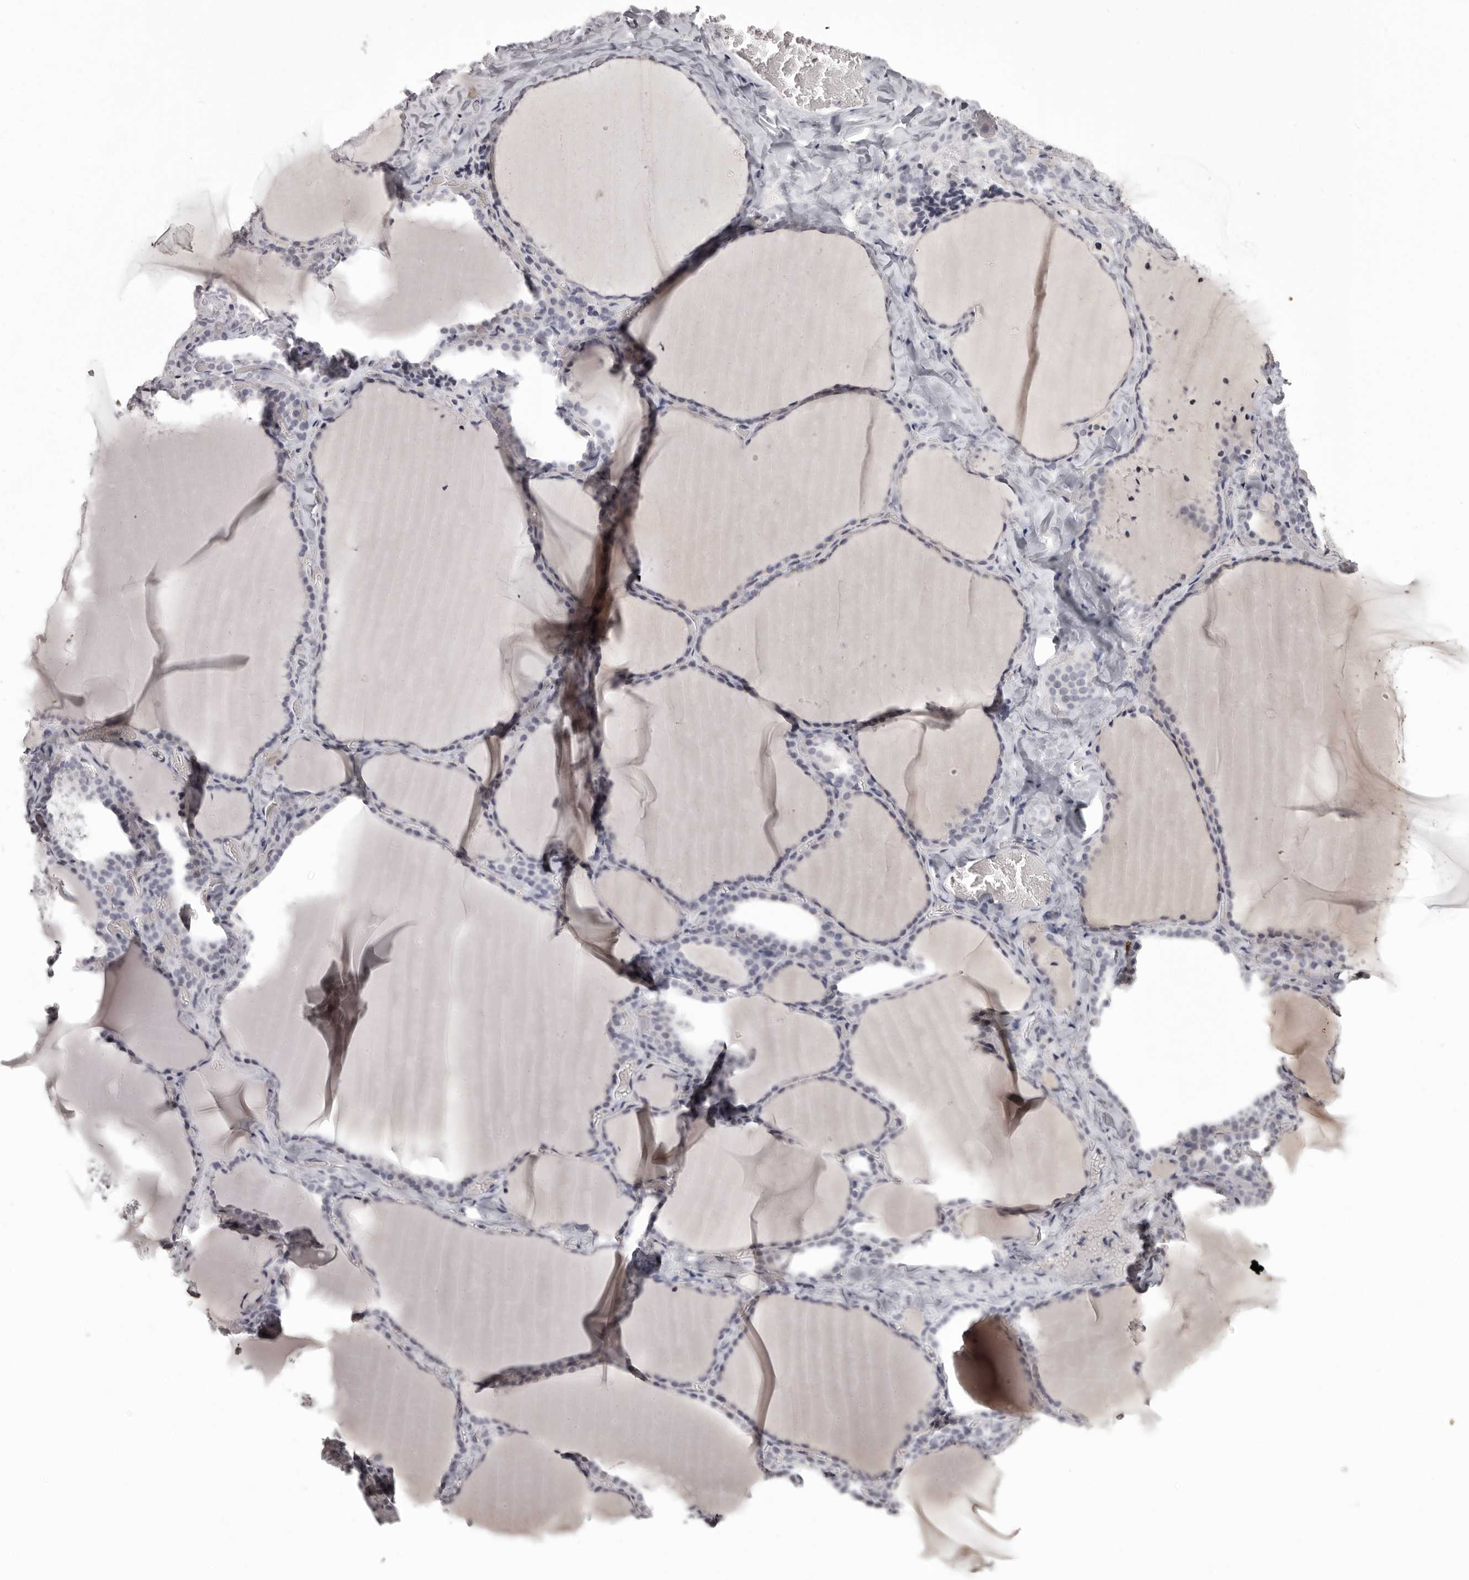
{"staining": {"intensity": "negative", "quantity": "none", "location": "none"}, "tissue": "thyroid gland", "cell_type": "Glandular cells", "image_type": "normal", "snomed": [{"axis": "morphology", "description": "Normal tissue, NOS"}, {"axis": "topography", "description": "Thyroid gland"}], "caption": "Glandular cells are negative for brown protein staining in unremarkable thyroid gland. Brightfield microscopy of IHC stained with DAB (brown) and hematoxylin (blue), captured at high magnification.", "gene": "C8orf74", "patient": {"sex": "female", "age": 22}}